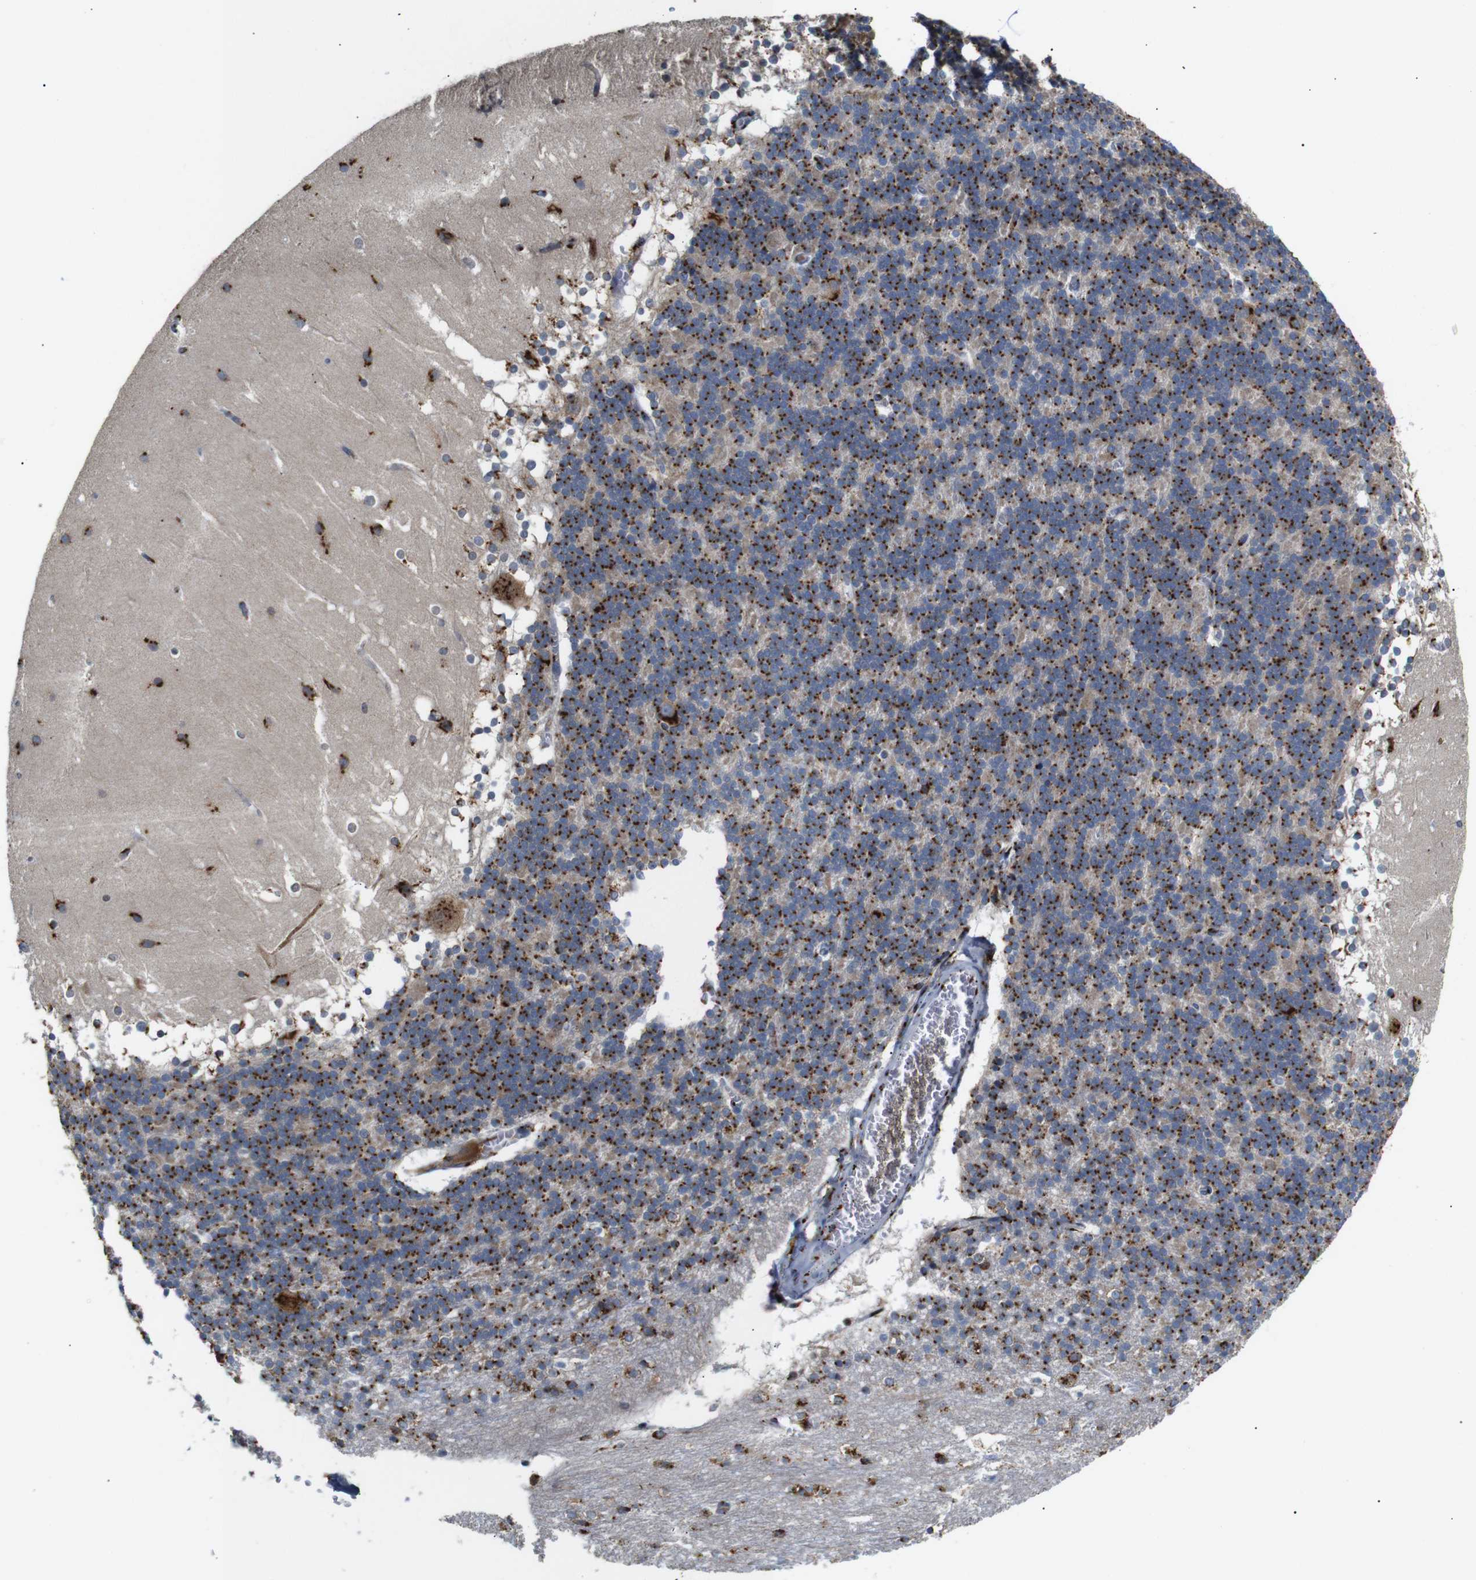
{"staining": {"intensity": "strong", "quantity": ">75%", "location": "cytoplasmic/membranous"}, "tissue": "cerebellum", "cell_type": "Cells in granular layer", "image_type": "normal", "snomed": [{"axis": "morphology", "description": "Normal tissue, NOS"}, {"axis": "topography", "description": "Cerebellum"}], "caption": "A histopathology image of human cerebellum stained for a protein exhibits strong cytoplasmic/membranous brown staining in cells in granular layer. (IHC, brightfield microscopy, high magnification).", "gene": "TGOLN2", "patient": {"sex": "female", "age": 19}}